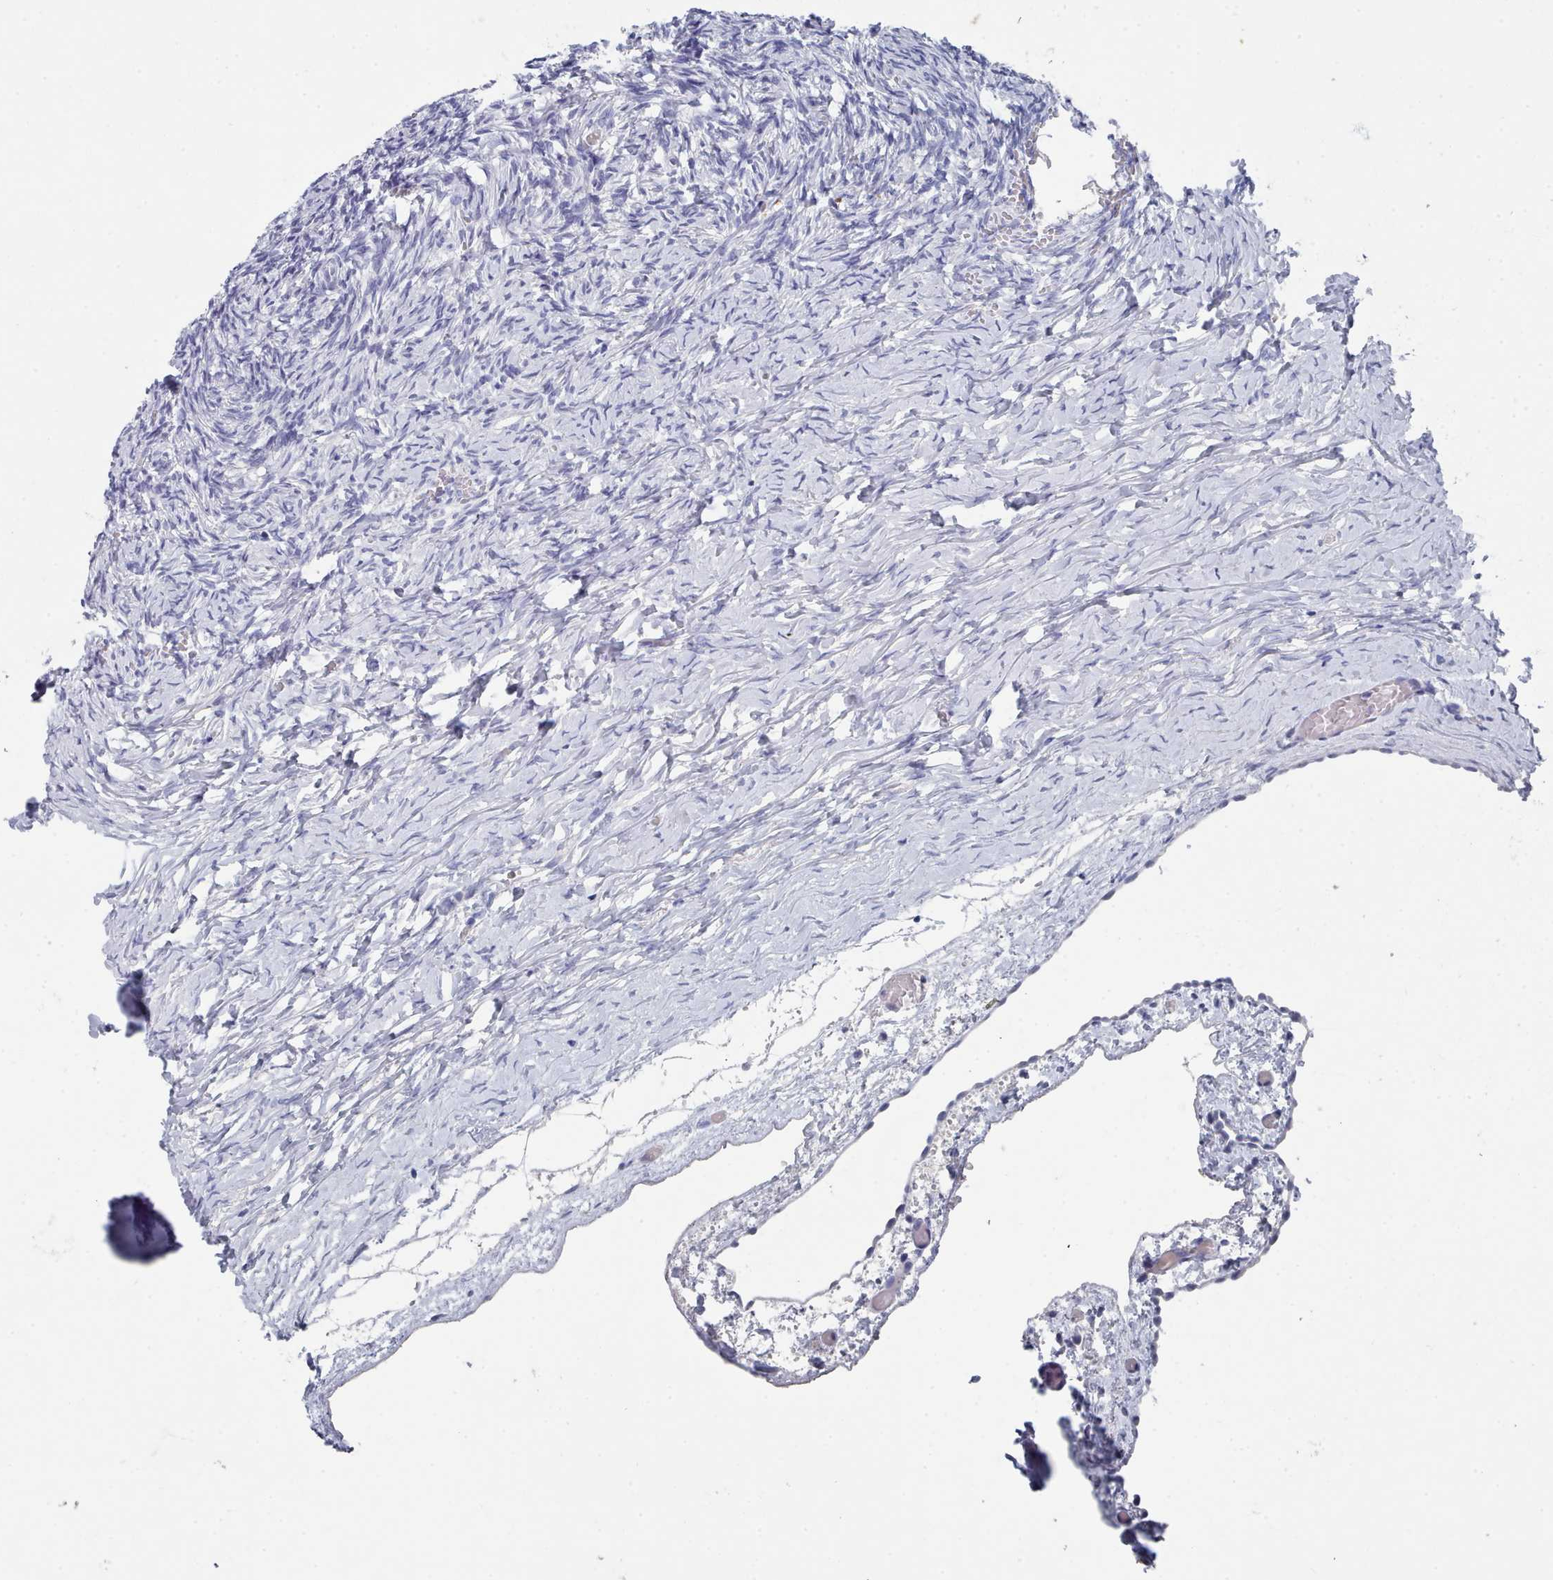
{"staining": {"intensity": "negative", "quantity": "none", "location": "none"}, "tissue": "ovary", "cell_type": "Follicle cells", "image_type": "normal", "snomed": [{"axis": "morphology", "description": "Normal tissue, NOS"}, {"axis": "topography", "description": "Ovary"}], "caption": "A histopathology image of human ovary is negative for staining in follicle cells. (Brightfield microscopy of DAB (3,3'-diaminobenzidine) immunohistochemistry at high magnification).", "gene": "ACAD11", "patient": {"sex": "female", "age": 39}}